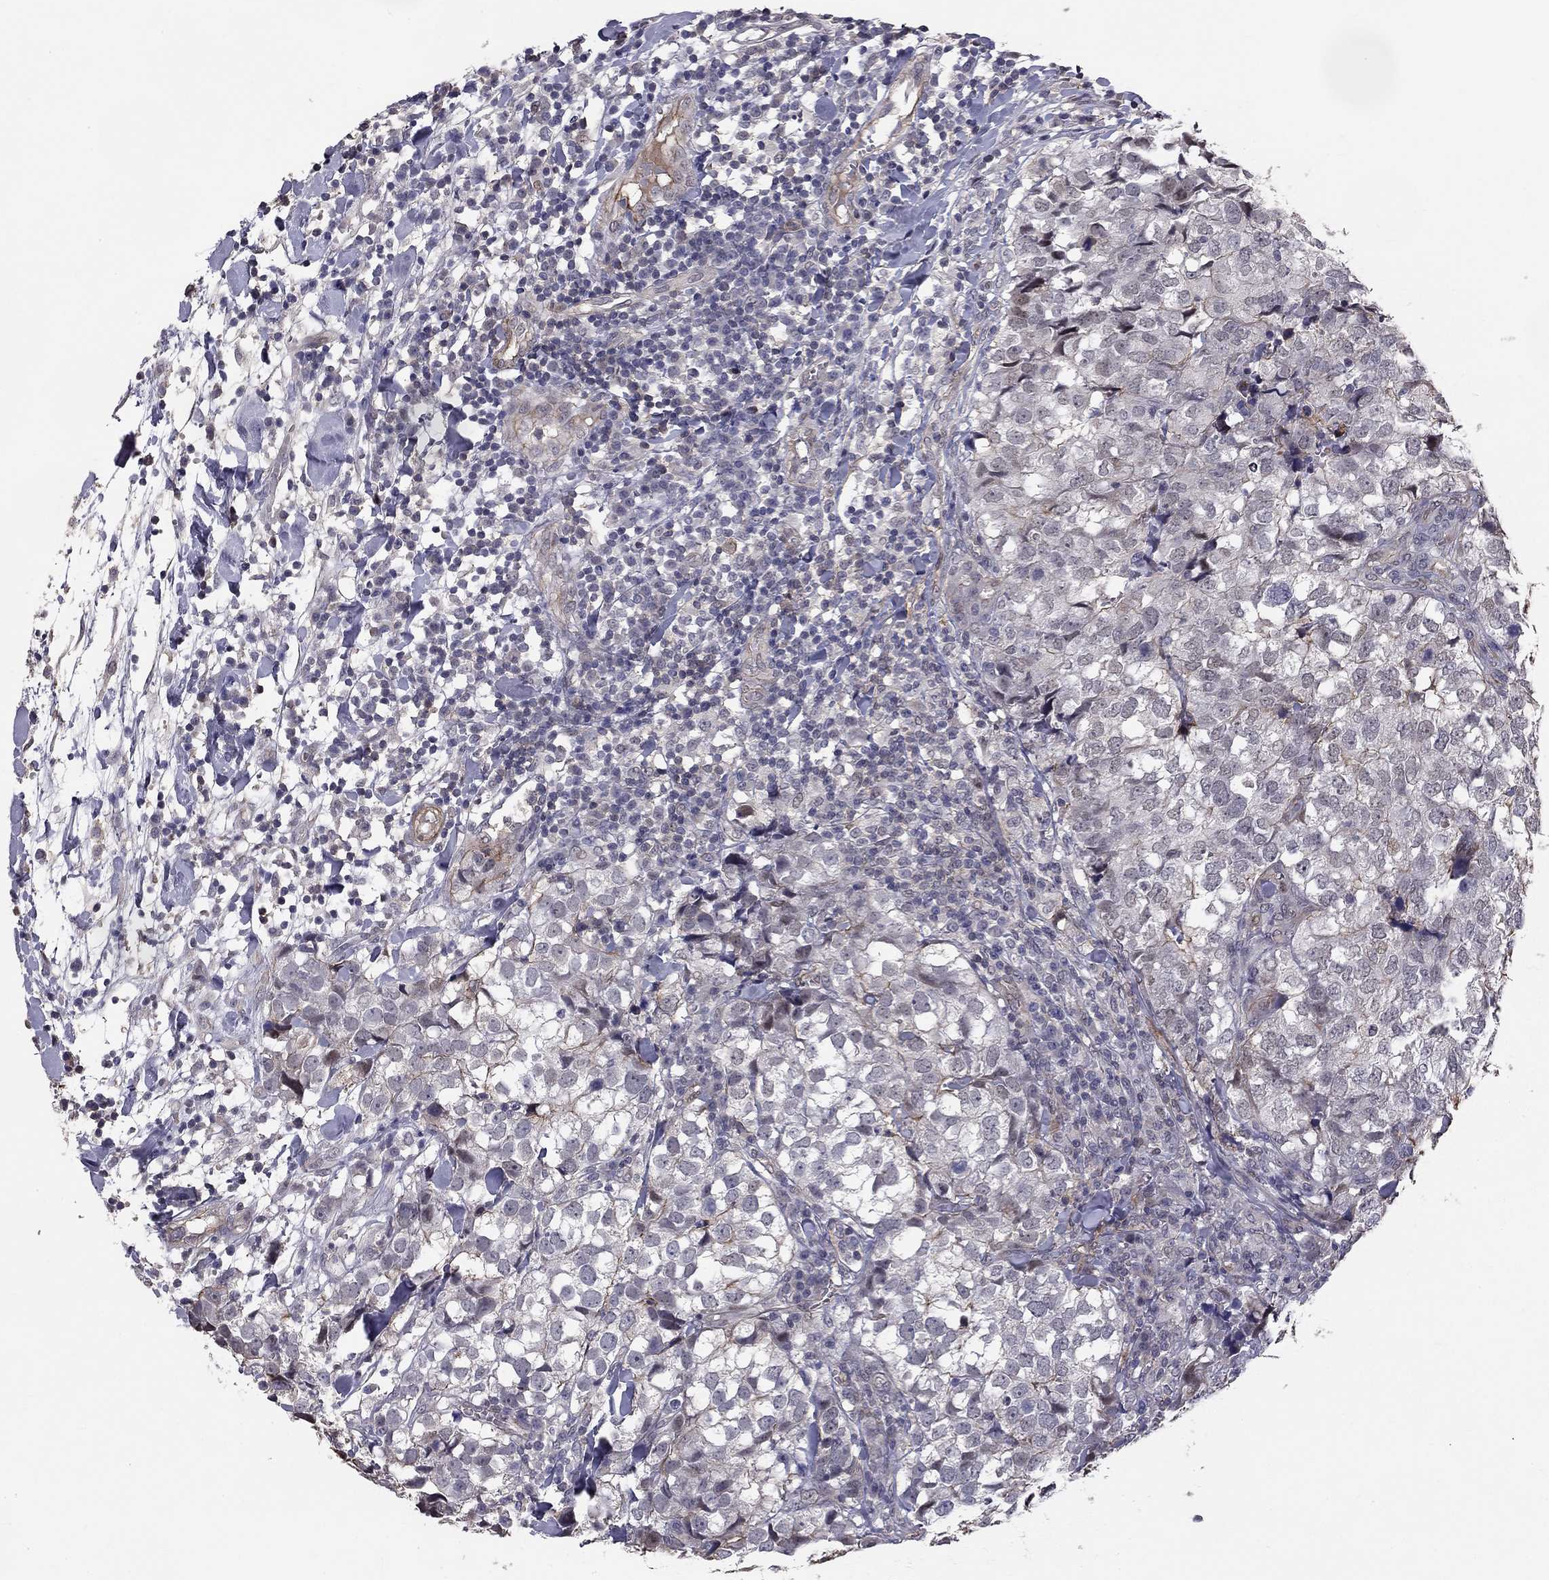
{"staining": {"intensity": "negative", "quantity": "none", "location": "none"}, "tissue": "breast cancer", "cell_type": "Tumor cells", "image_type": "cancer", "snomed": [{"axis": "morphology", "description": "Duct carcinoma"}, {"axis": "topography", "description": "Breast"}], "caption": "Protein analysis of intraductal carcinoma (breast) shows no significant expression in tumor cells.", "gene": "GJB4", "patient": {"sex": "female", "age": 30}}